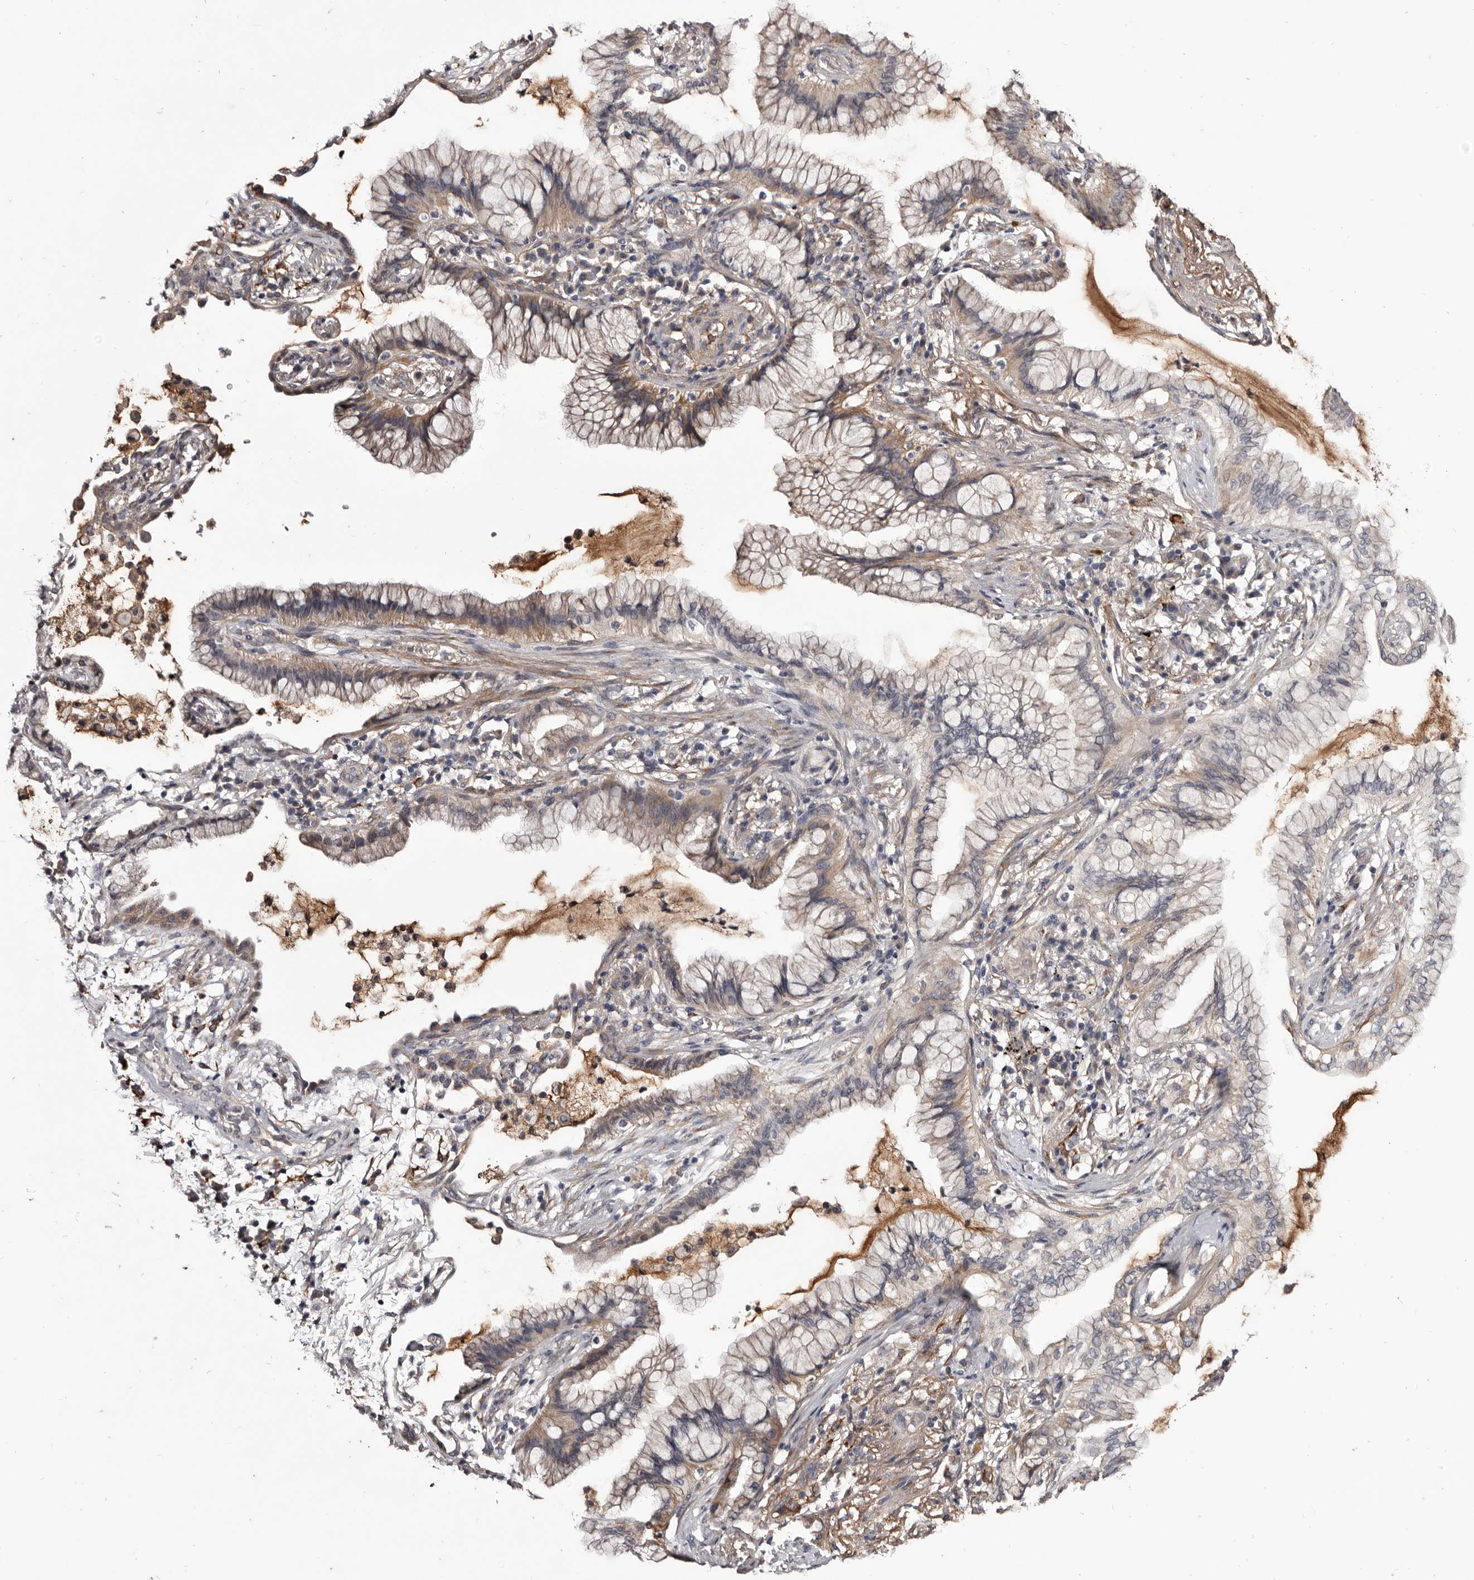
{"staining": {"intensity": "weak", "quantity": "25%-75%", "location": "cytoplasmic/membranous"}, "tissue": "lung cancer", "cell_type": "Tumor cells", "image_type": "cancer", "snomed": [{"axis": "morphology", "description": "Adenocarcinoma, NOS"}, {"axis": "topography", "description": "Lung"}], "caption": "An IHC histopathology image of tumor tissue is shown. Protein staining in brown highlights weak cytoplasmic/membranous positivity in lung adenocarcinoma within tumor cells.", "gene": "CYP1B1", "patient": {"sex": "female", "age": 70}}